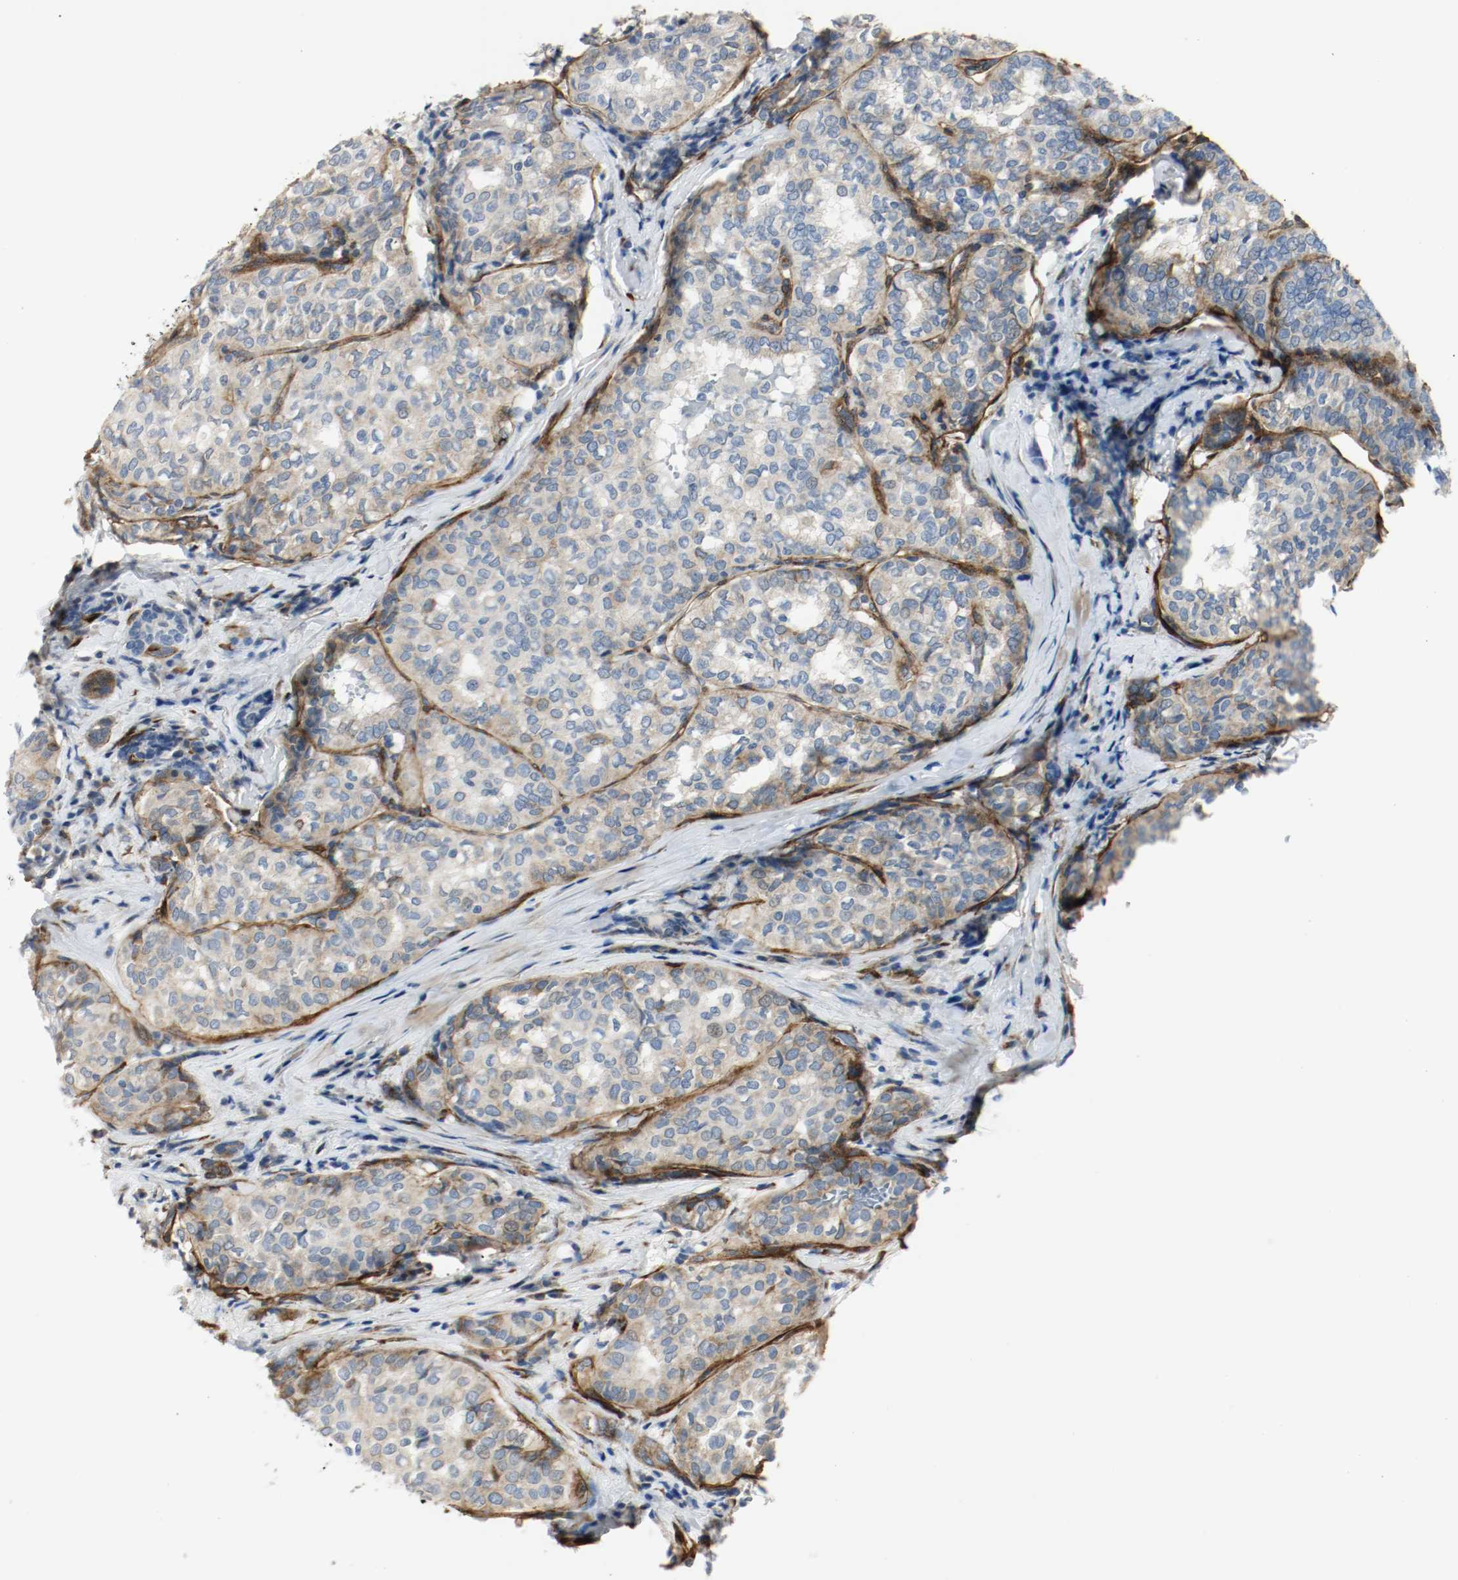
{"staining": {"intensity": "weak", "quantity": "25%-75%", "location": "cytoplasmic/membranous"}, "tissue": "thyroid cancer", "cell_type": "Tumor cells", "image_type": "cancer", "snomed": [{"axis": "morphology", "description": "Papillary adenocarcinoma, NOS"}, {"axis": "topography", "description": "Thyroid gland"}], "caption": "Weak cytoplasmic/membranous staining for a protein is identified in approximately 25%-75% of tumor cells of thyroid cancer (papillary adenocarcinoma) using immunohistochemistry (IHC).", "gene": "LAMB1", "patient": {"sex": "female", "age": 30}}